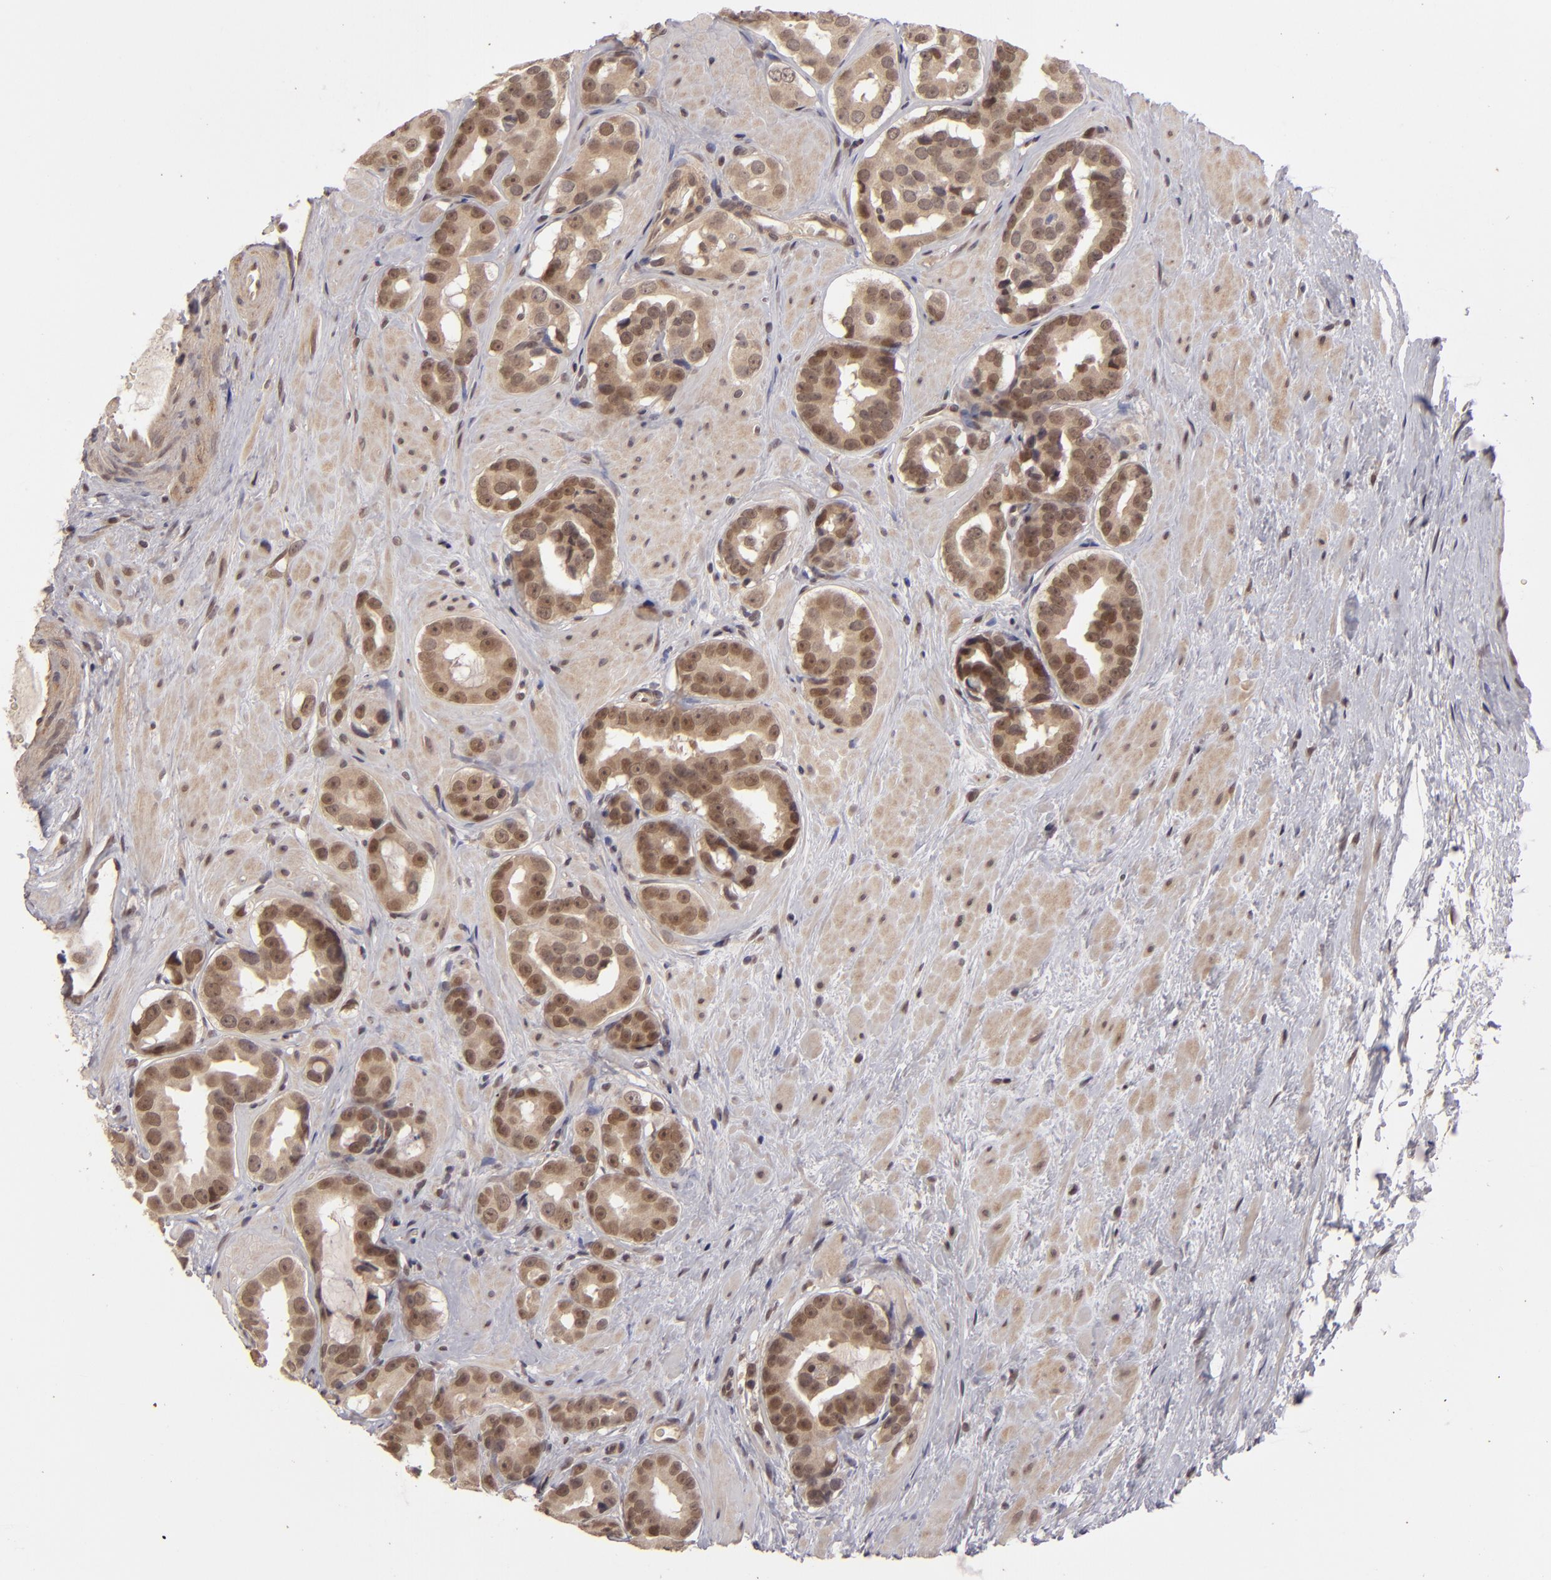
{"staining": {"intensity": "moderate", "quantity": ">75%", "location": "cytoplasmic/membranous"}, "tissue": "prostate cancer", "cell_type": "Tumor cells", "image_type": "cancer", "snomed": [{"axis": "morphology", "description": "Adenocarcinoma, Low grade"}, {"axis": "topography", "description": "Prostate"}], "caption": "Human prostate cancer stained for a protein (brown) demonstrates moderate cytoplasmic/membranous positive positivity in about >75% of tumor cells.", "gene": "DFFA", "patient": {"sex": "male", "age": 59}}